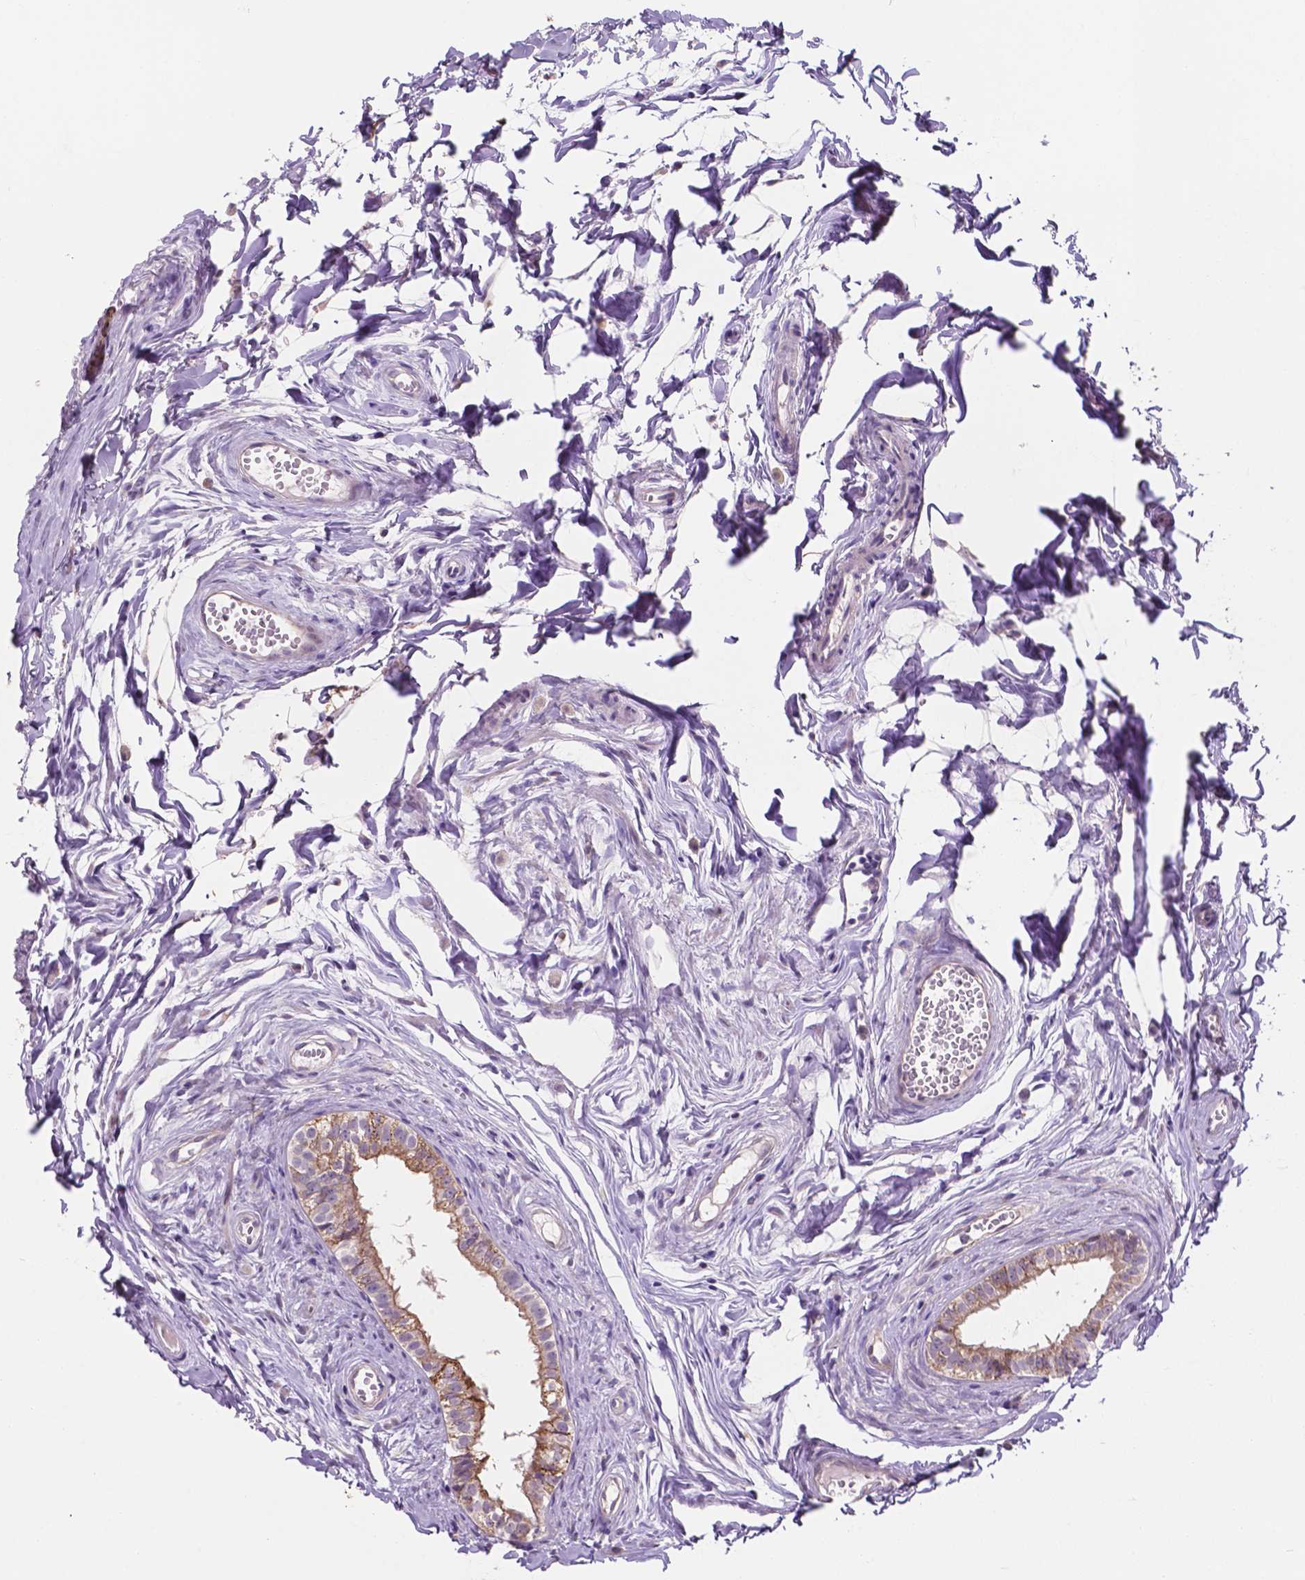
{"staining": {"intensity": "strong", "quantity": "<25%", "location": "cytoplasmic/membranous"}, "tissue": "epididymis", "cell_type": "Glandular cells", "image_type": "normal", "snomed": [{"axis": "morphology", "description": "Normal tissue, NOS"}, {"axis": "topography", "description": "Epididymis"}], "caption": "IHC of unremarkable human epididymis shows medium levels of strong cytoplasmic/membranous staining in about <25% of glandular cells. (DAB IHC, brown staining for protein, blue staining for nuclei).", "gene": "MKRN2OS", "patient": {"sex": "male", "age": 45}}